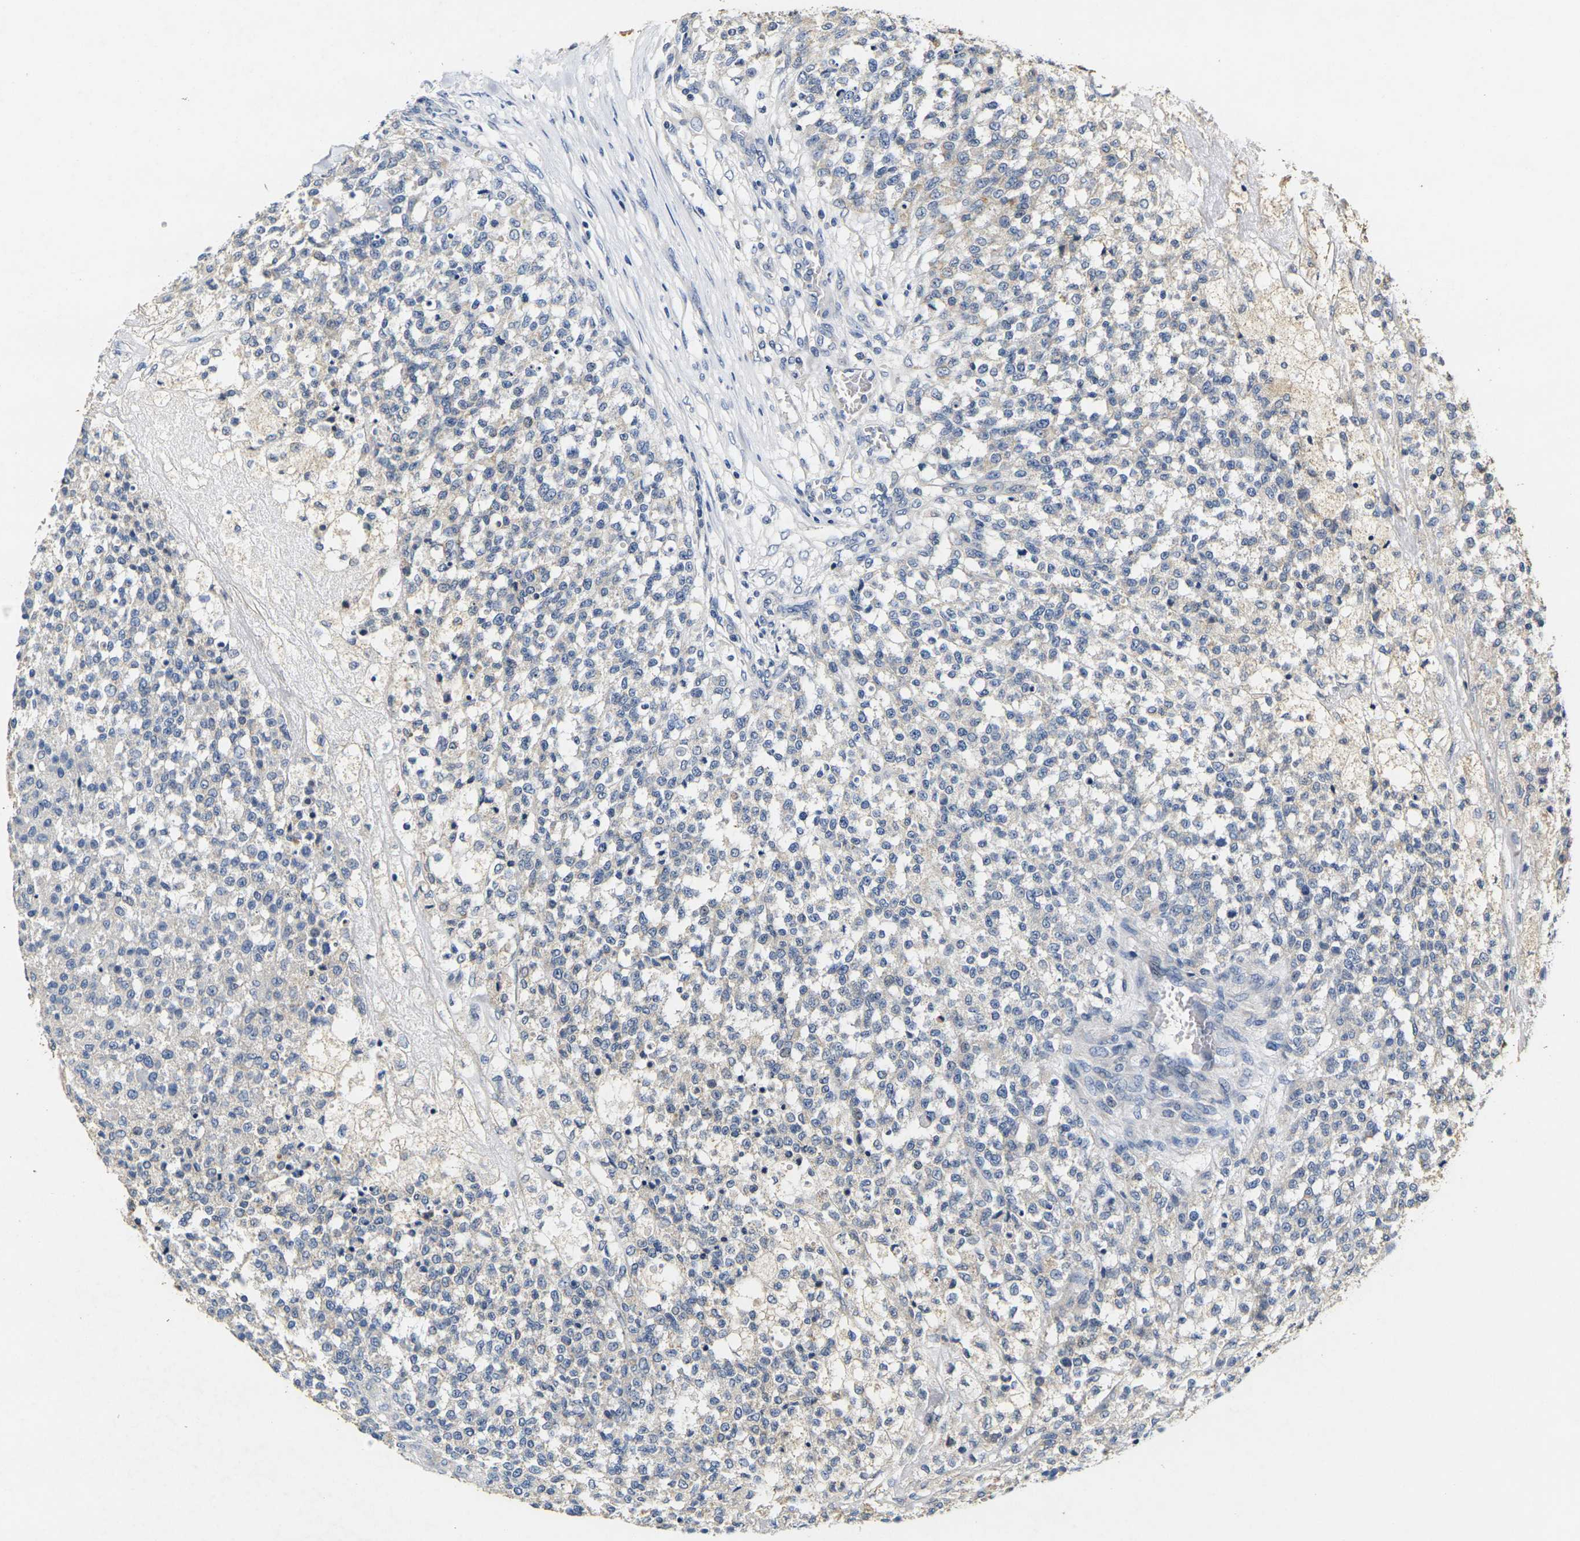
{"staining": {"intensity": "negative", "quantity": "none", "location": "none"}, "tissue": "testis cancer", "cell_type": "Tumor cells", "image_type": "cancer", "snomed": [{"axis": "morphology", "description": "Seminoma, NOS"}, {"axis": "topography", "description": "Testis"}], "caption": "IHC image of neoplastic tissue: testis cancer stained with DAB exhibits no significant protein staining in tumor cells.", "gene": "NOCT", "patient": {"sex": "male", "age": 59}}